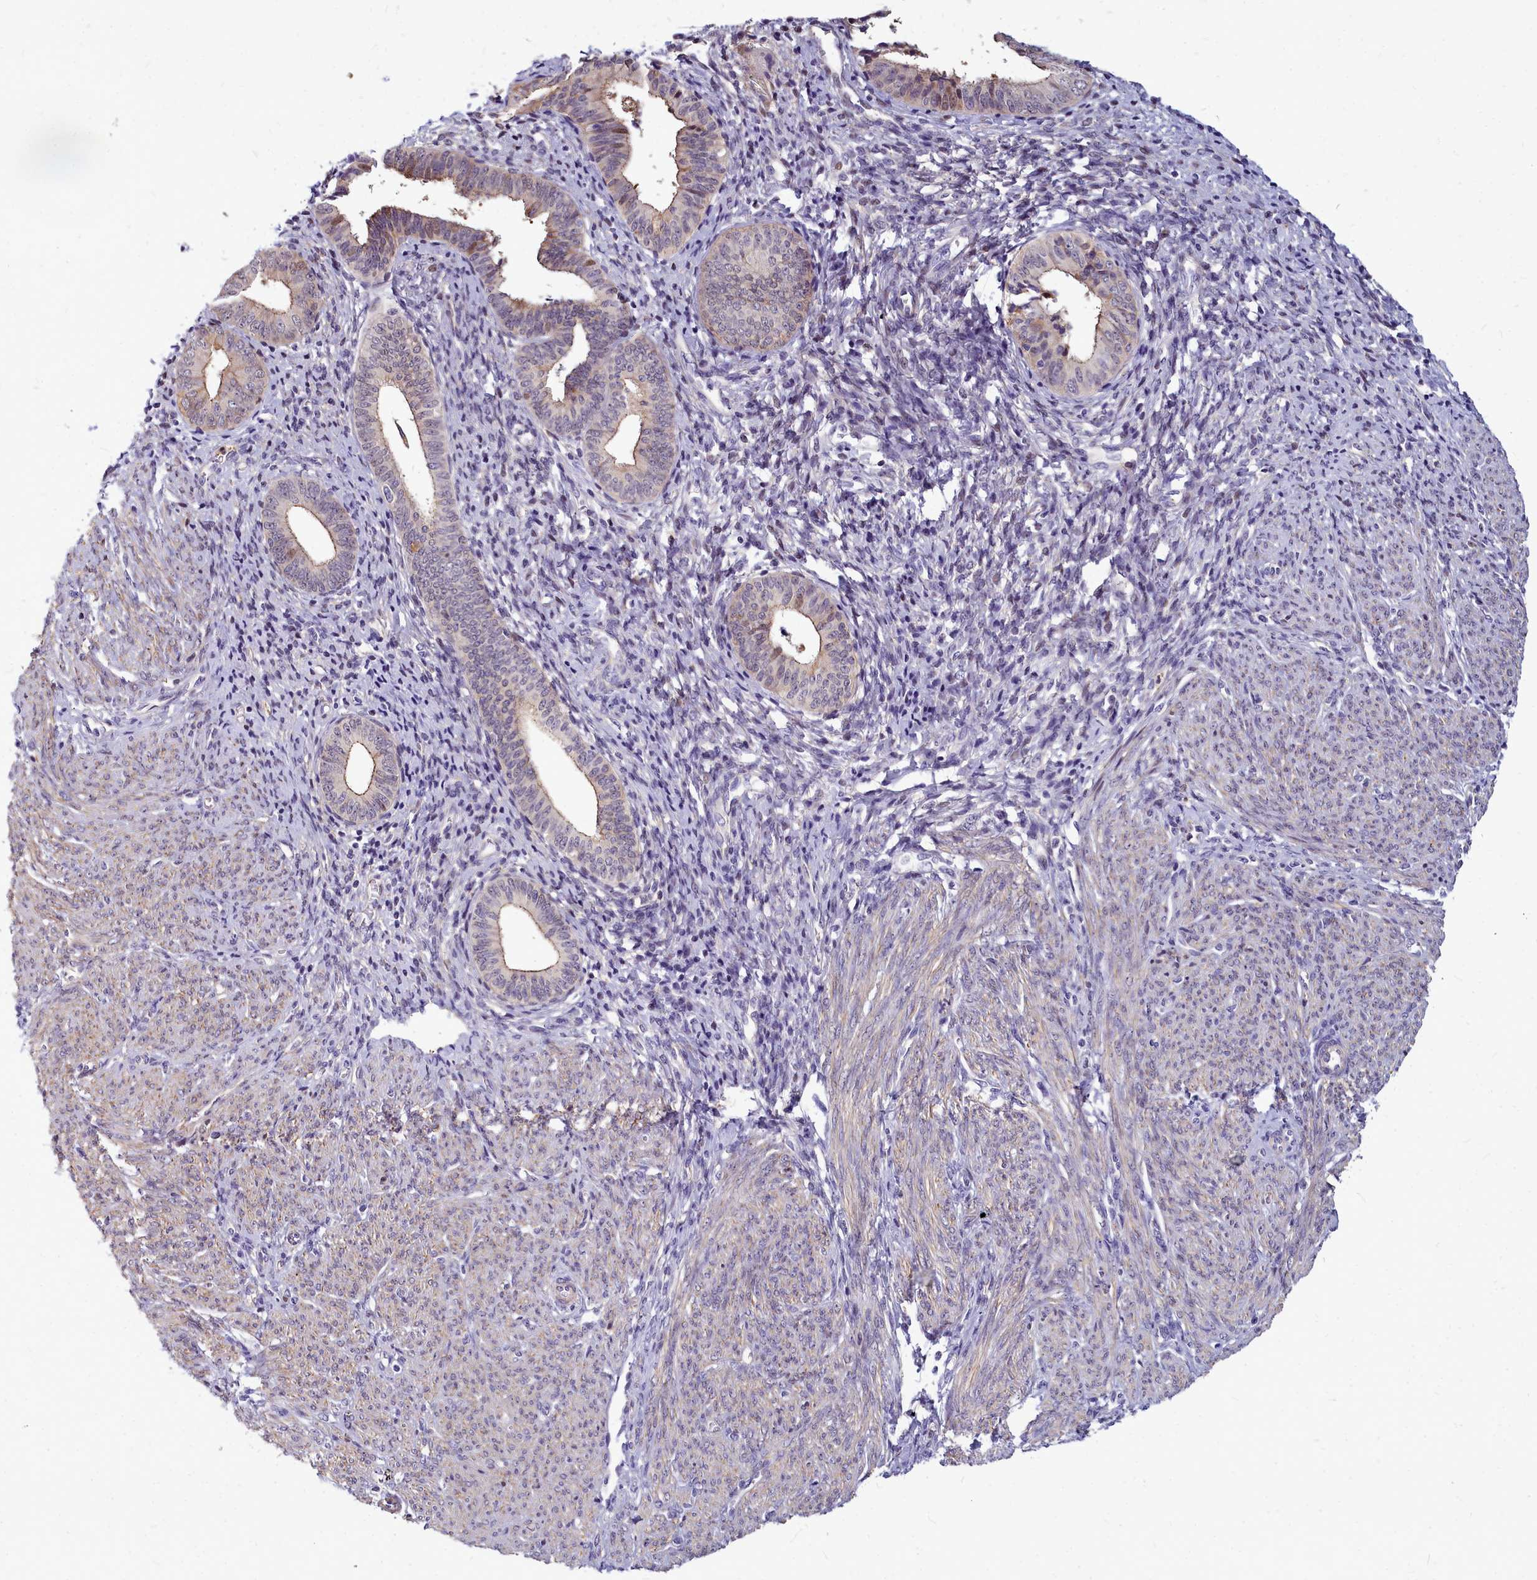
{"staining": {"intensity": "weak", "quantity": "25%-75%", "location": "cytoplasmic/membranous"}, "tissue": "endometrial cancer", "cell_type": "Tumor cells", "image_type": "cancer", "snomed": [{"axis": "morphology", "description": "Adenocarcinoma, NOS"}, {"axis": "topography", "description": "Endometrium"}], "caption": "This is an image of immunohistochemistry staining of endometrial cancer, which shows weak staining in the cytoplasmic/membranous of tumor cells.", "gene": "TTC5", "patient": {"sex": "female", "age": 79}}